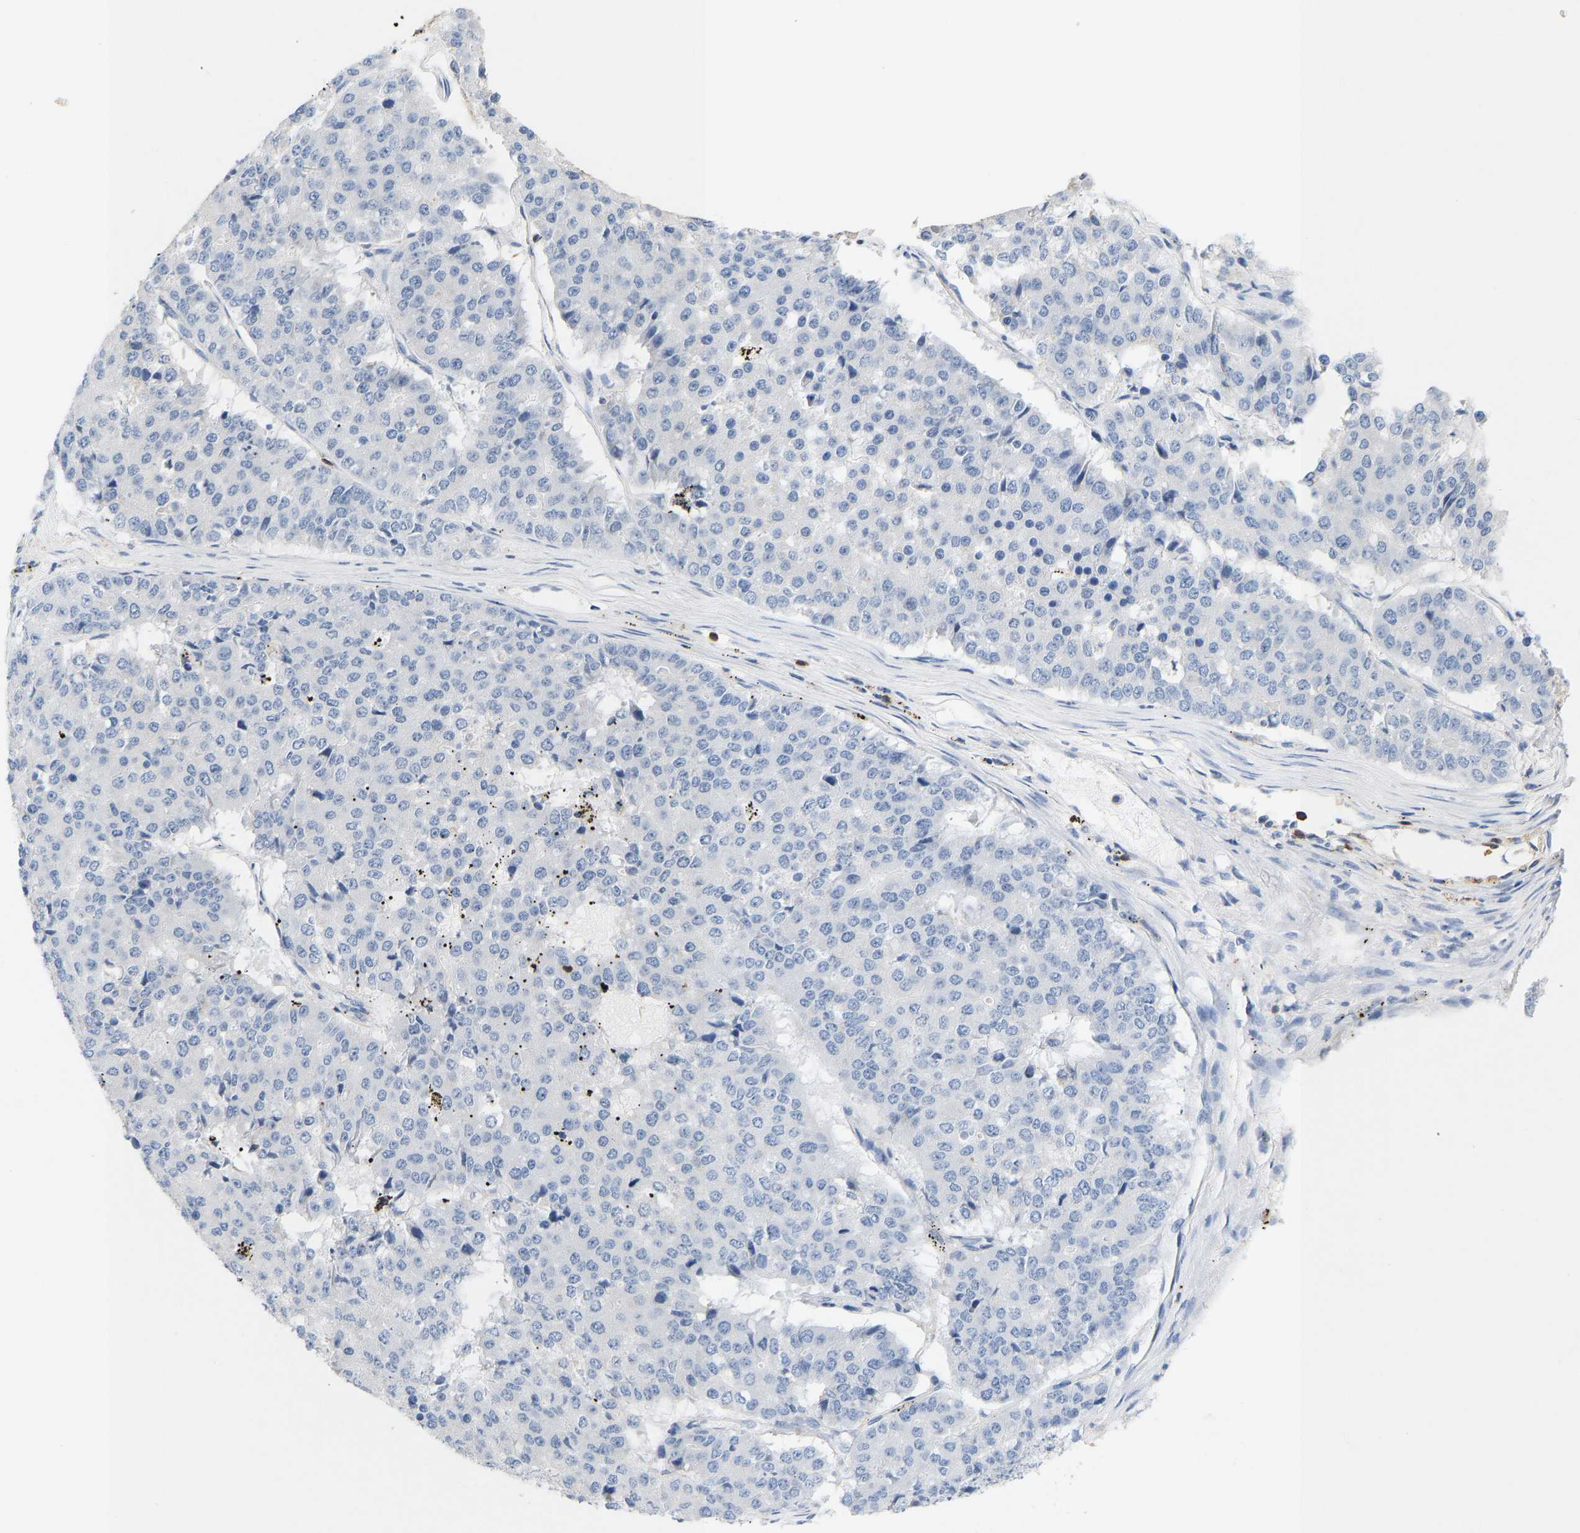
{"staining": {"intensity": "negative", "quantity": "none", "location": "none"}, "tissue": "pancreatic cancer", "cell_type": "Tumor cells", "image_type": "cancer", "snomed": [{"axis": "morphology", "description": "Adenocarcinoma, NOS"}, {"axis": "topography", "description": "Pancreas"}], "caption": "Tumor cells are negative for brown protein staining in pancreatic cancer. Nuclei are stained in blue.", "gene": "EVL", "patient": {"sex": "male", "age": 50}}